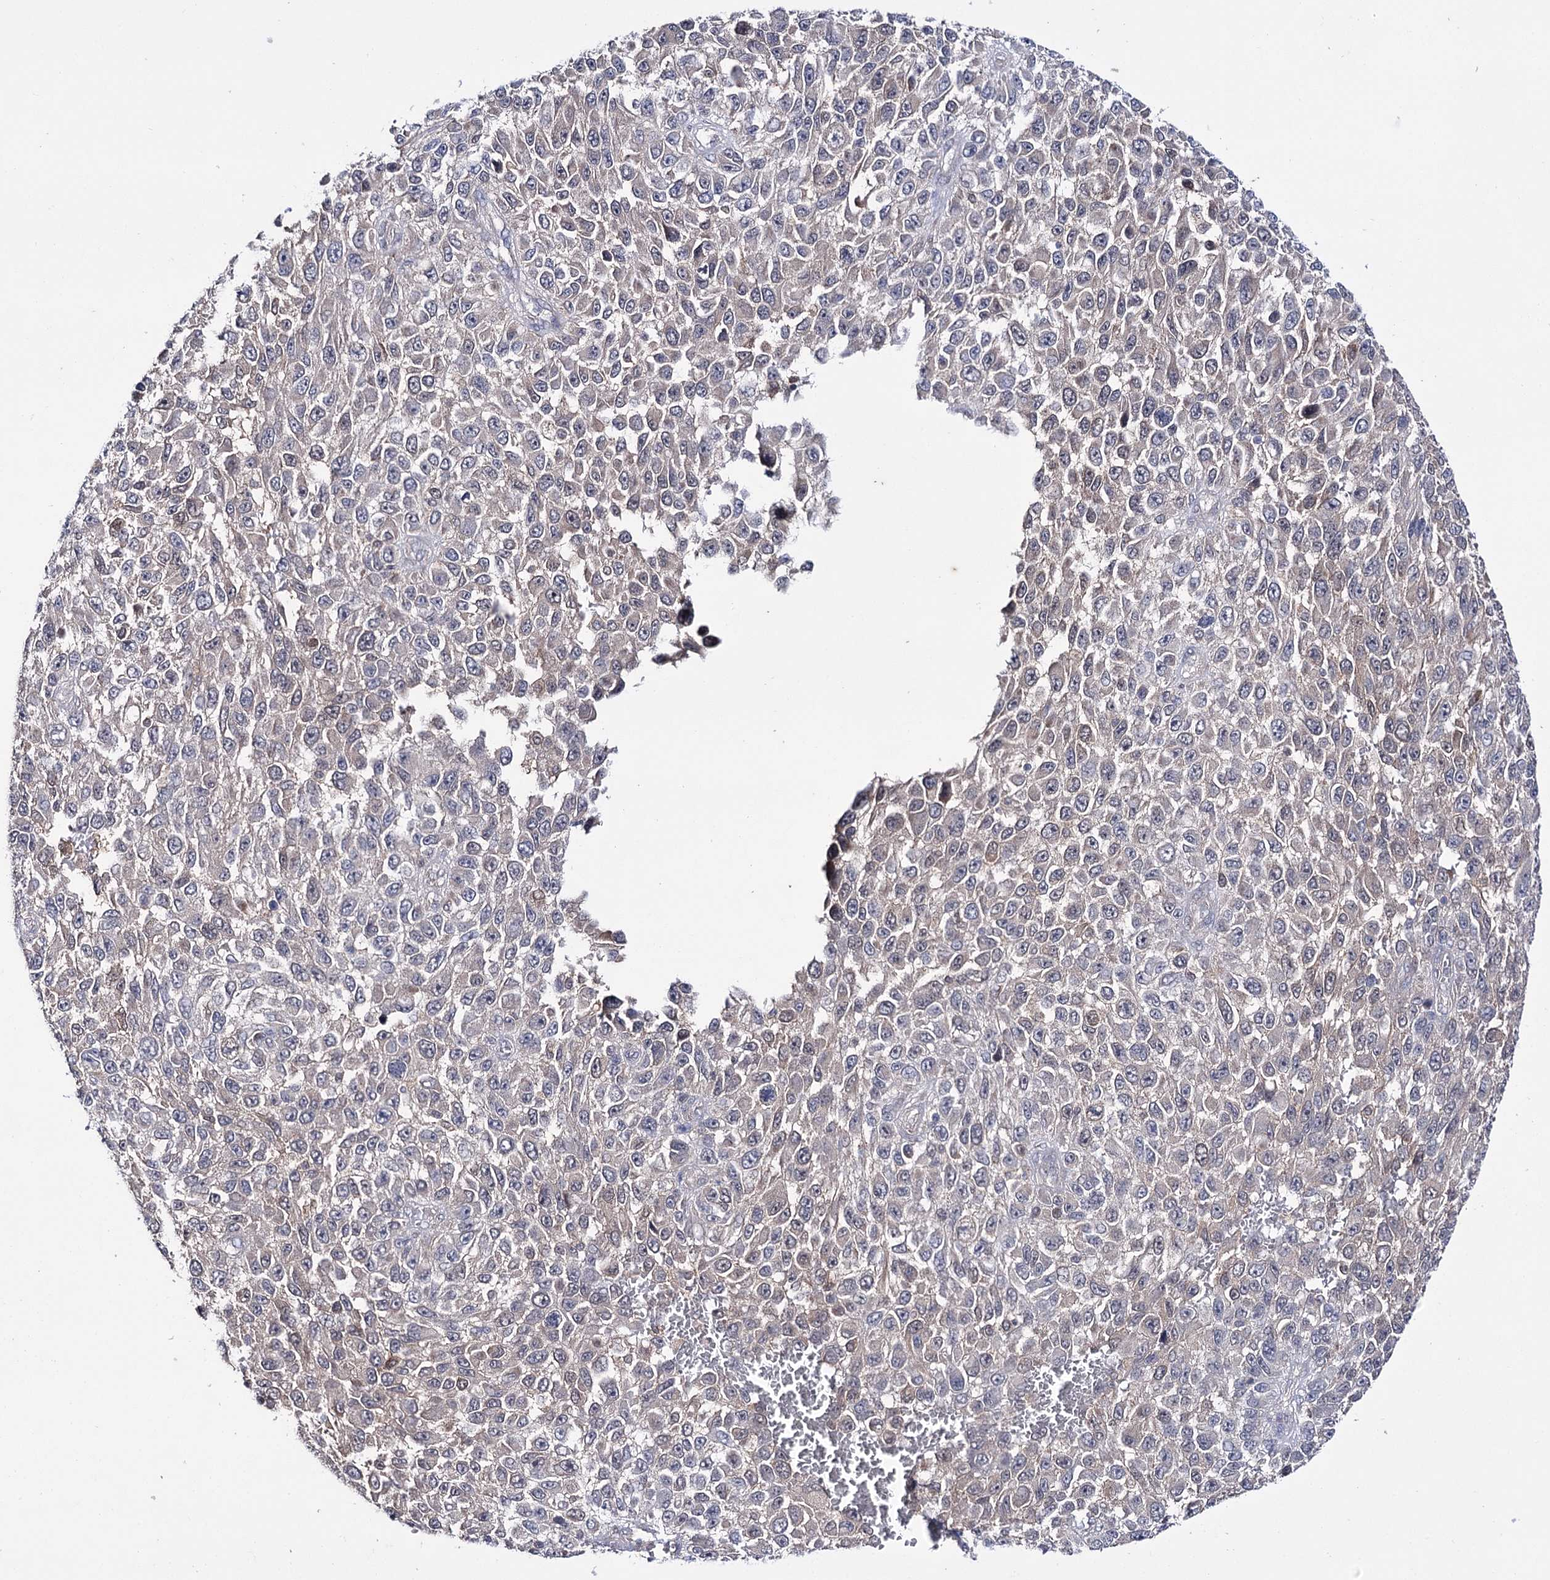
{"staining": {"intensity": "weak", "quantity": "<25%", "location": "cytoplasmic/membranous"}, "tissue": "melanoma", "cell_type": "Tumor cells", "image_type": "cancer", "snomed": [{"axis": "morphology", "description": "Normal tissue, NOS"}, {"axis": "morphology", "description": "Malignant melanoma, NOS"}, {"axis": "topography", "description": "Skin"}], "caption": "There is no significant staining in tumor cells of melanoma. The staining was performed using DAB to visualize the protein expression in brown, while the nuclei were stained in blue with hematoxylin (Magnification: 20x).", "gene": "PTER", "patient": {"sex": "female", "age": 96}}